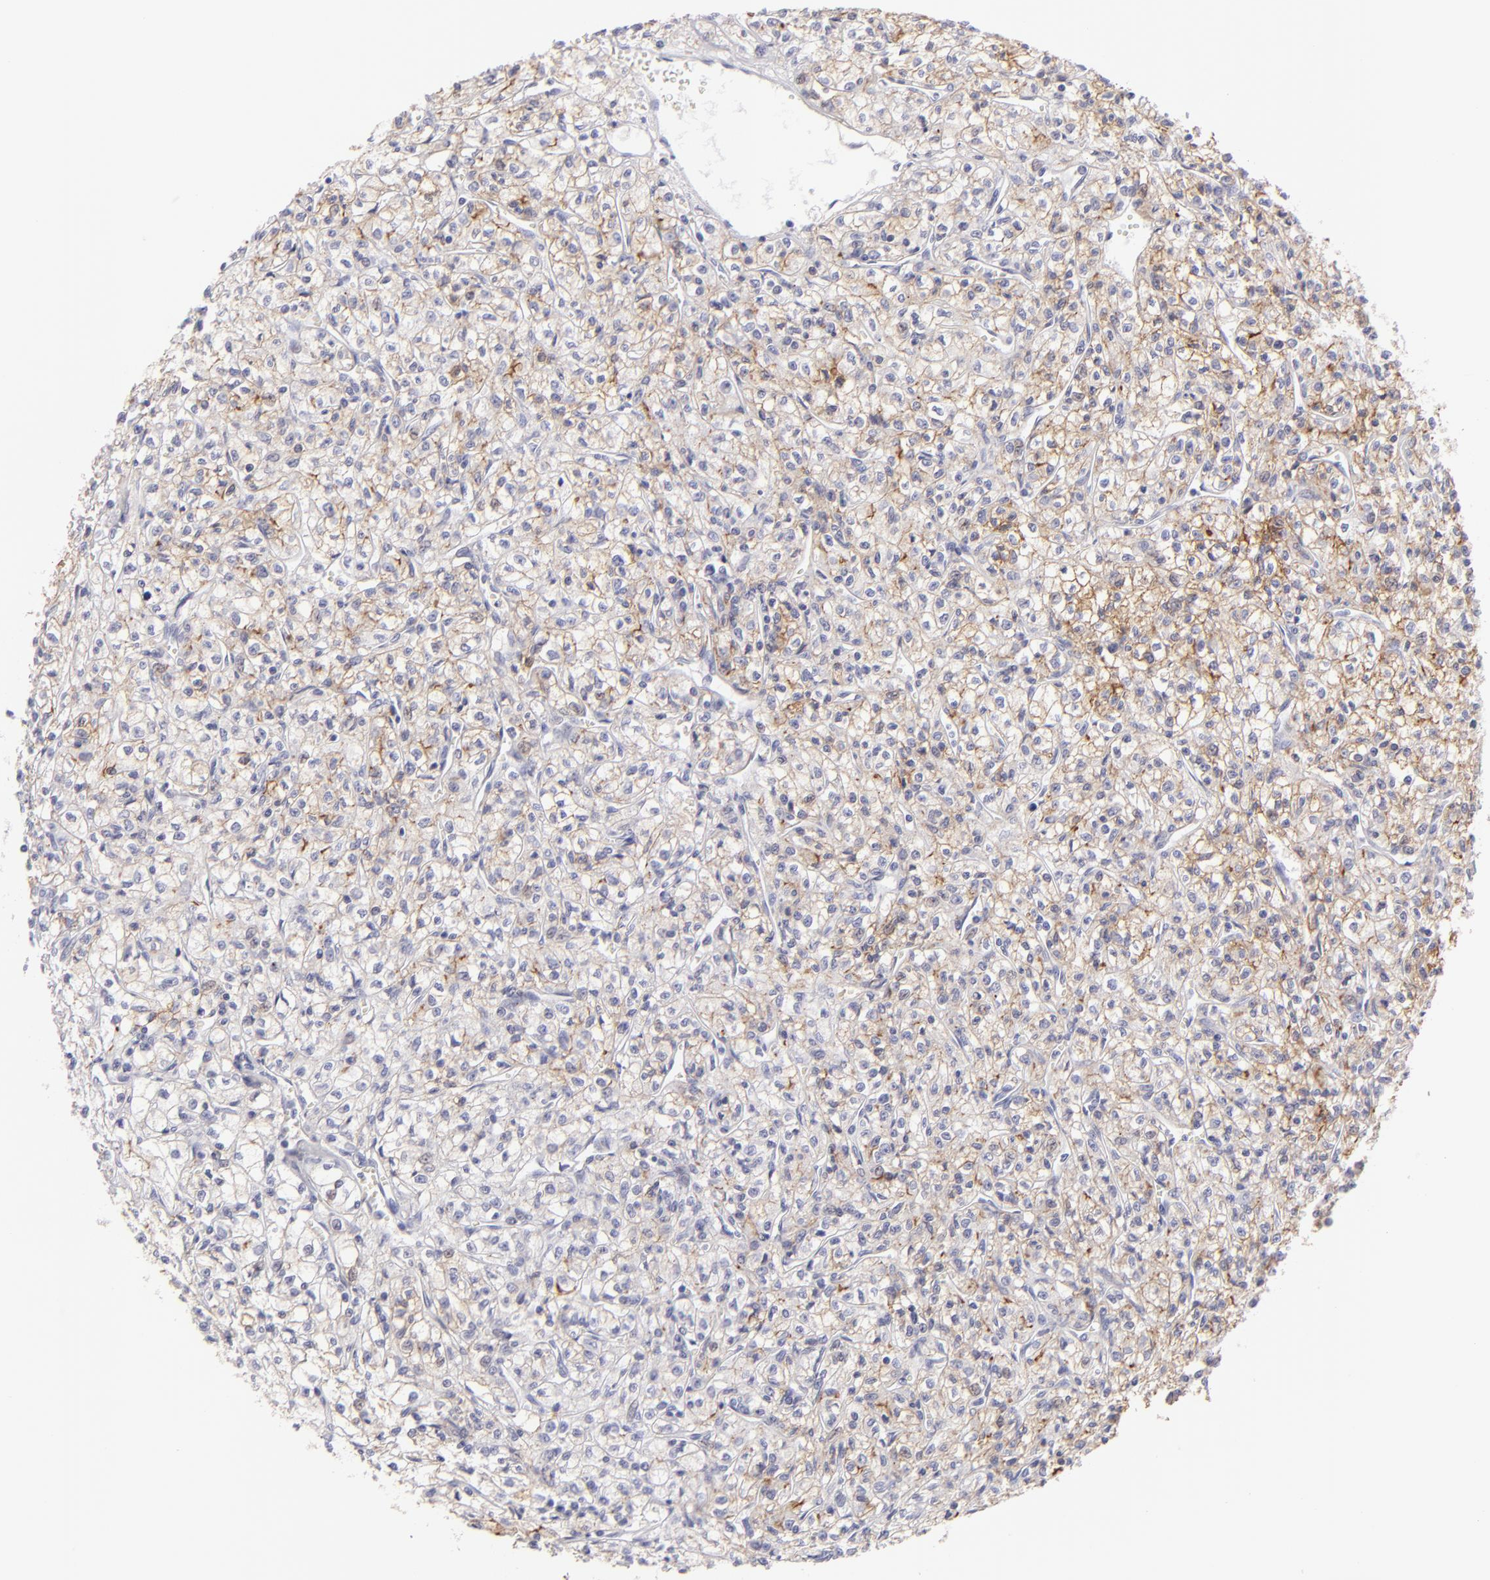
{"staining": {"intensity": "moderate", "quantity": "25%-75%", "location": "cytoplasmic/membranous"}, "tissue": "renal cancer", "cell_type": "Tumor cells", "image_type": "cancer", "snomed": [{"axis": "morphology", "description": "Adenocarcinoma, NOS"}, {"axis": "topography", "description": "Kidney"}], "caption": "DAB (3,3'-diaminobenzidine) immunohistochemical staining of human renal adenocarcinoma displays moderate cytoplasmic/membranous protein positivity in about 25%-75% of tumor cells.", "gene": "CLDN4", "patient": {"sex": "male", "age": 61}}